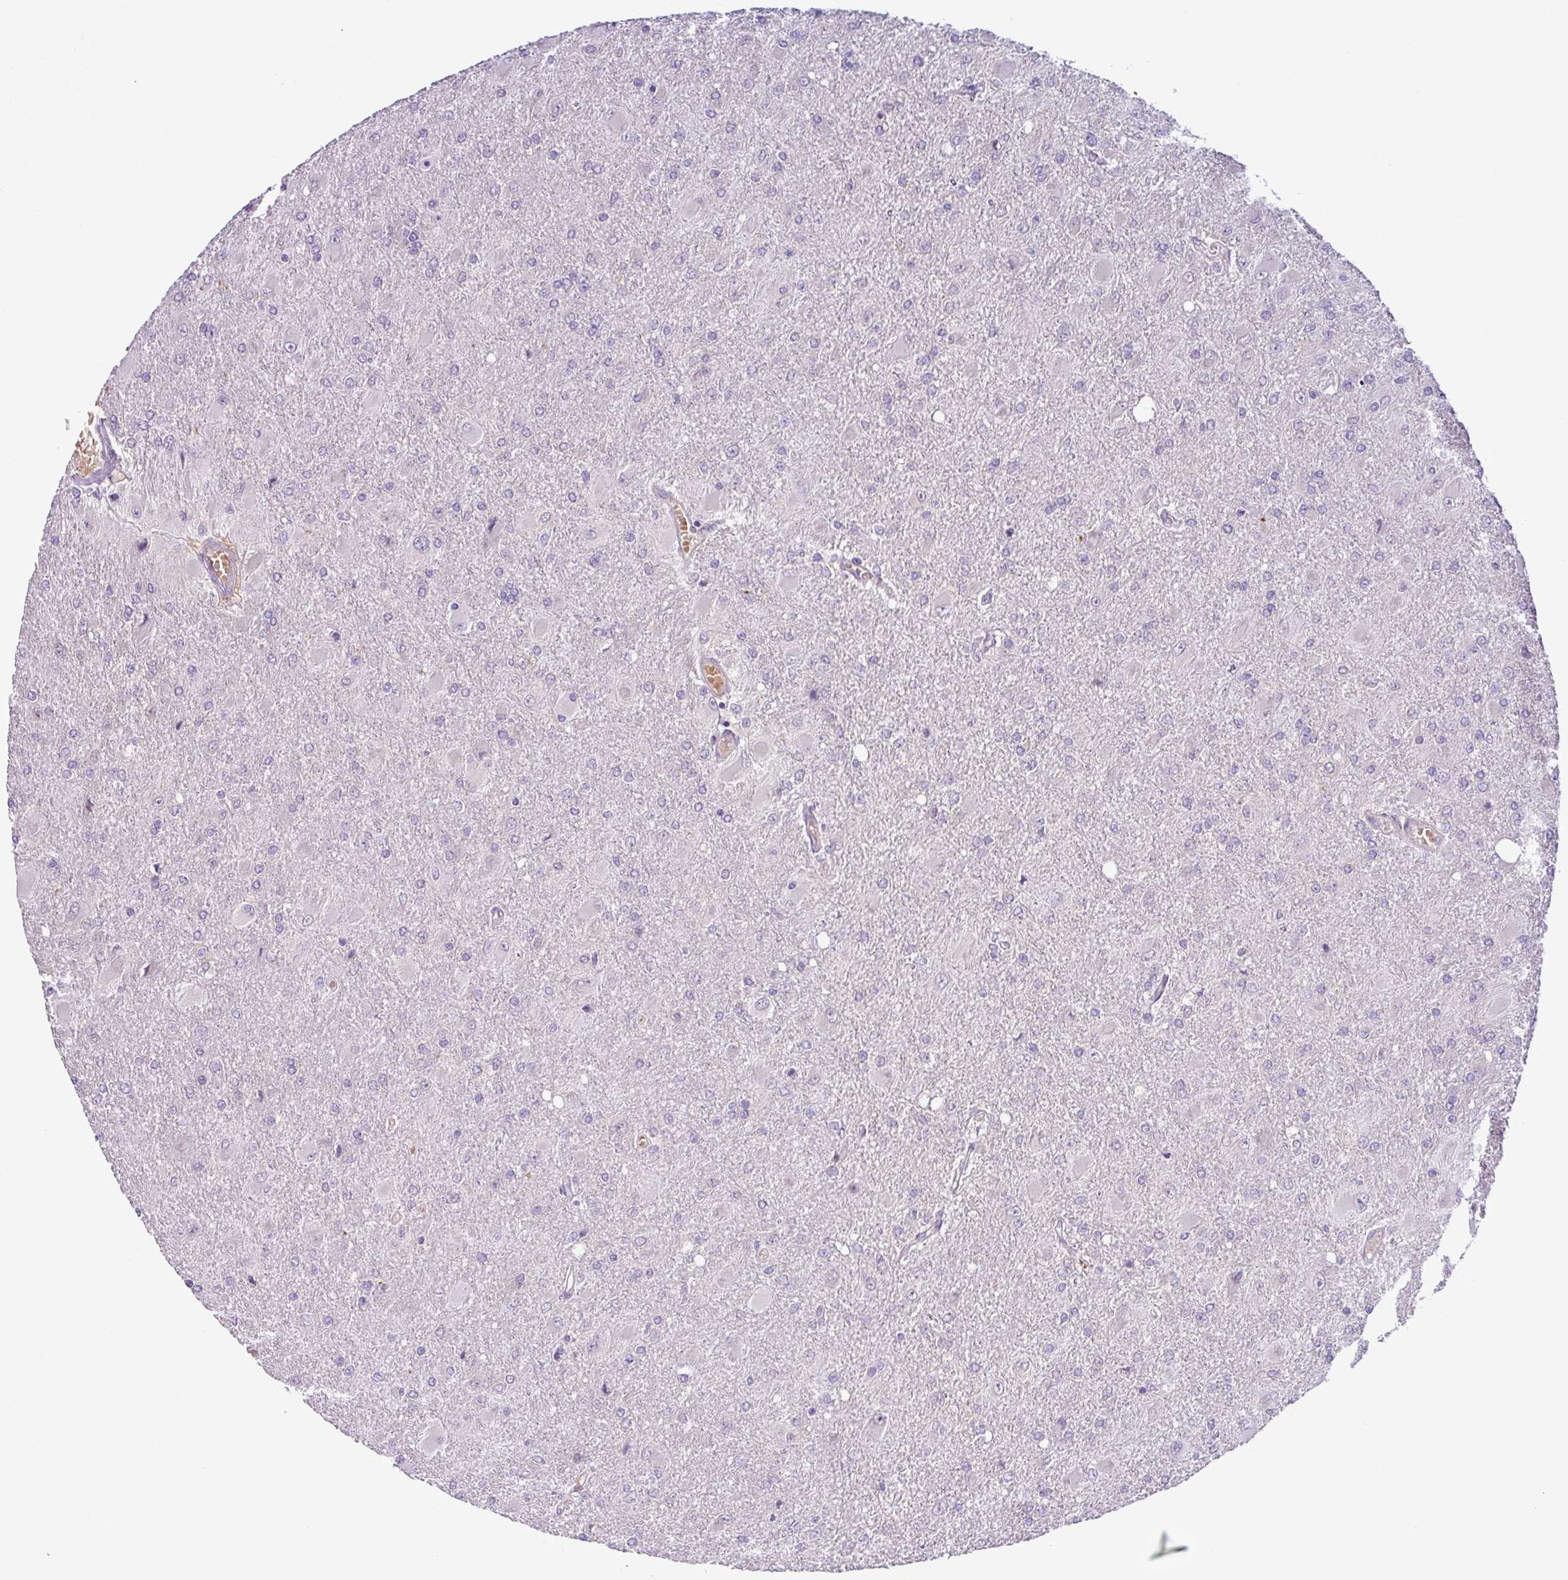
{"staining": {"intensity": "weak", "quantity": "<25%", "location": "nuclear"}, "tissue": "glioma", "cell_type": "Tumor cells", "image_type": "cancer", "snomed": [{"axis": "morphology", "description": "Glioma, malignant, High grade"}, {"axis": "topography", "description": "Brain"}], "caption": "IHC image of human malignant glioma (high-grade) stained for a protein (brown), which exhibits no expression in tumor cells.", "gene": "TONSL", "patient": {"sex": "male", "age": 67}}